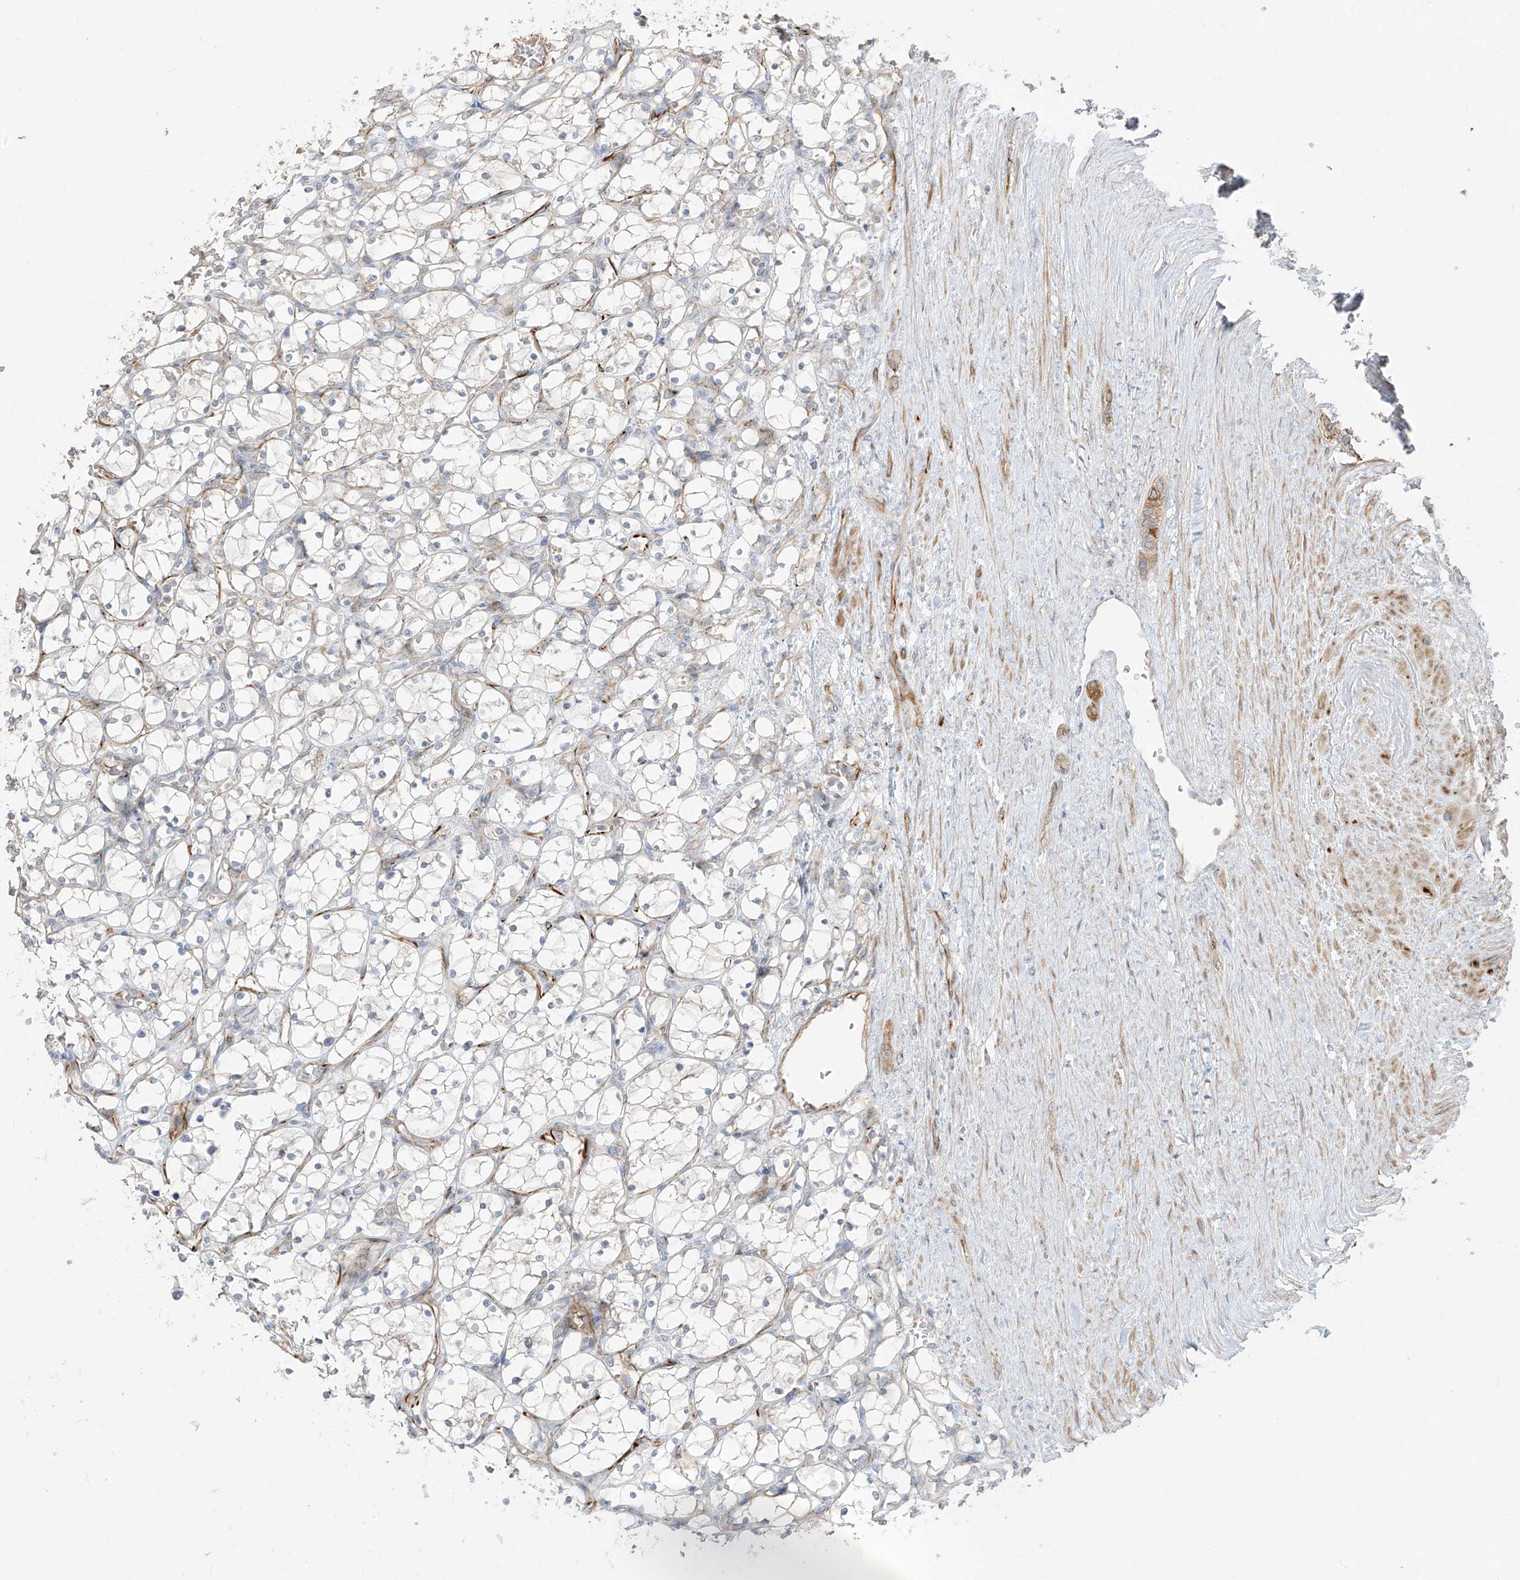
{"staining": {"intensity": "negative", "quantity": "none", "location": "none"}, "tissue": "renal cancer", "cell_type": "Tumor cells", "image_type": "cancer", "snomed": [{"axis": "morphology", "description": "Adenocarcinoma, NOS"}, {"axis": "topography", "description": "Kidney"}], "caption": "Renal adenocarcinoma was stained to show a protein in brown. There is no significant positivity in tumor cells. The staining is performed using DAB (3,3'-diaminobenzidine) brown chromogen with nuclei counter-stained in using hematoxylin.", "gene": "DCDC2", "patient": {"sex": "female", "age": 69}}